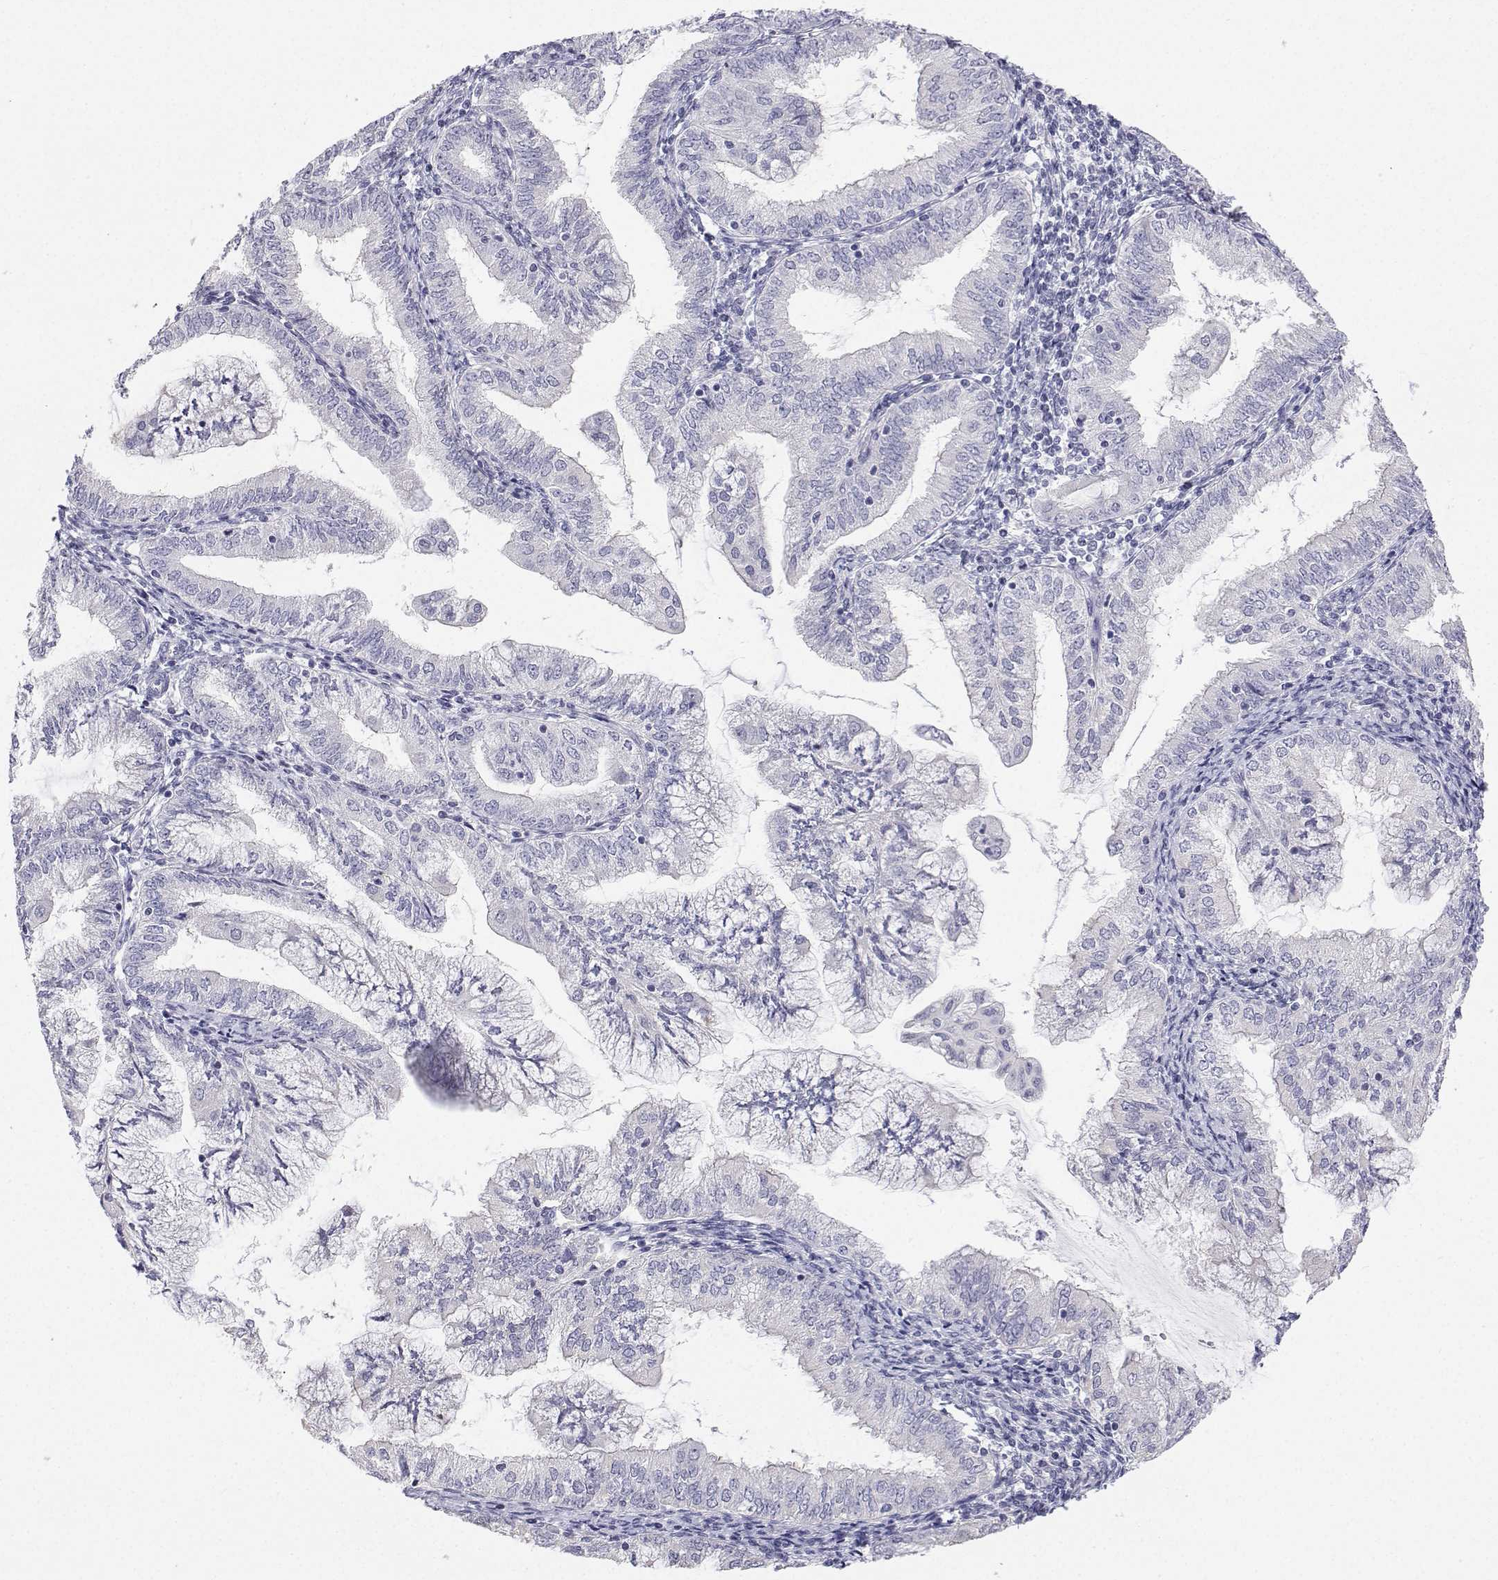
{"staining": {"intensity": "negative", "quantity": "none", "location": "none"}, "tissue": "endometrial cancer", "cell_type": "Tumor cells", "image_type": "cancer", "snomed": [{"axis": "morphology", "description": "Adenocarcinoma, NOS"}, {"axis": "topography", "description": "Endometrium"}], "caption": "Immunohistochemistry of endometrial cancer shows no positivity in tumor cells. Brightfield microscopy of immunohistochemistry stained with DAB (3,3'-diaminobenzidine) (brown) and hematoxylin (blue), captured at high magnification.", "gene": "ANKRD65", "patient": {"sex": "female", "age": 55}}